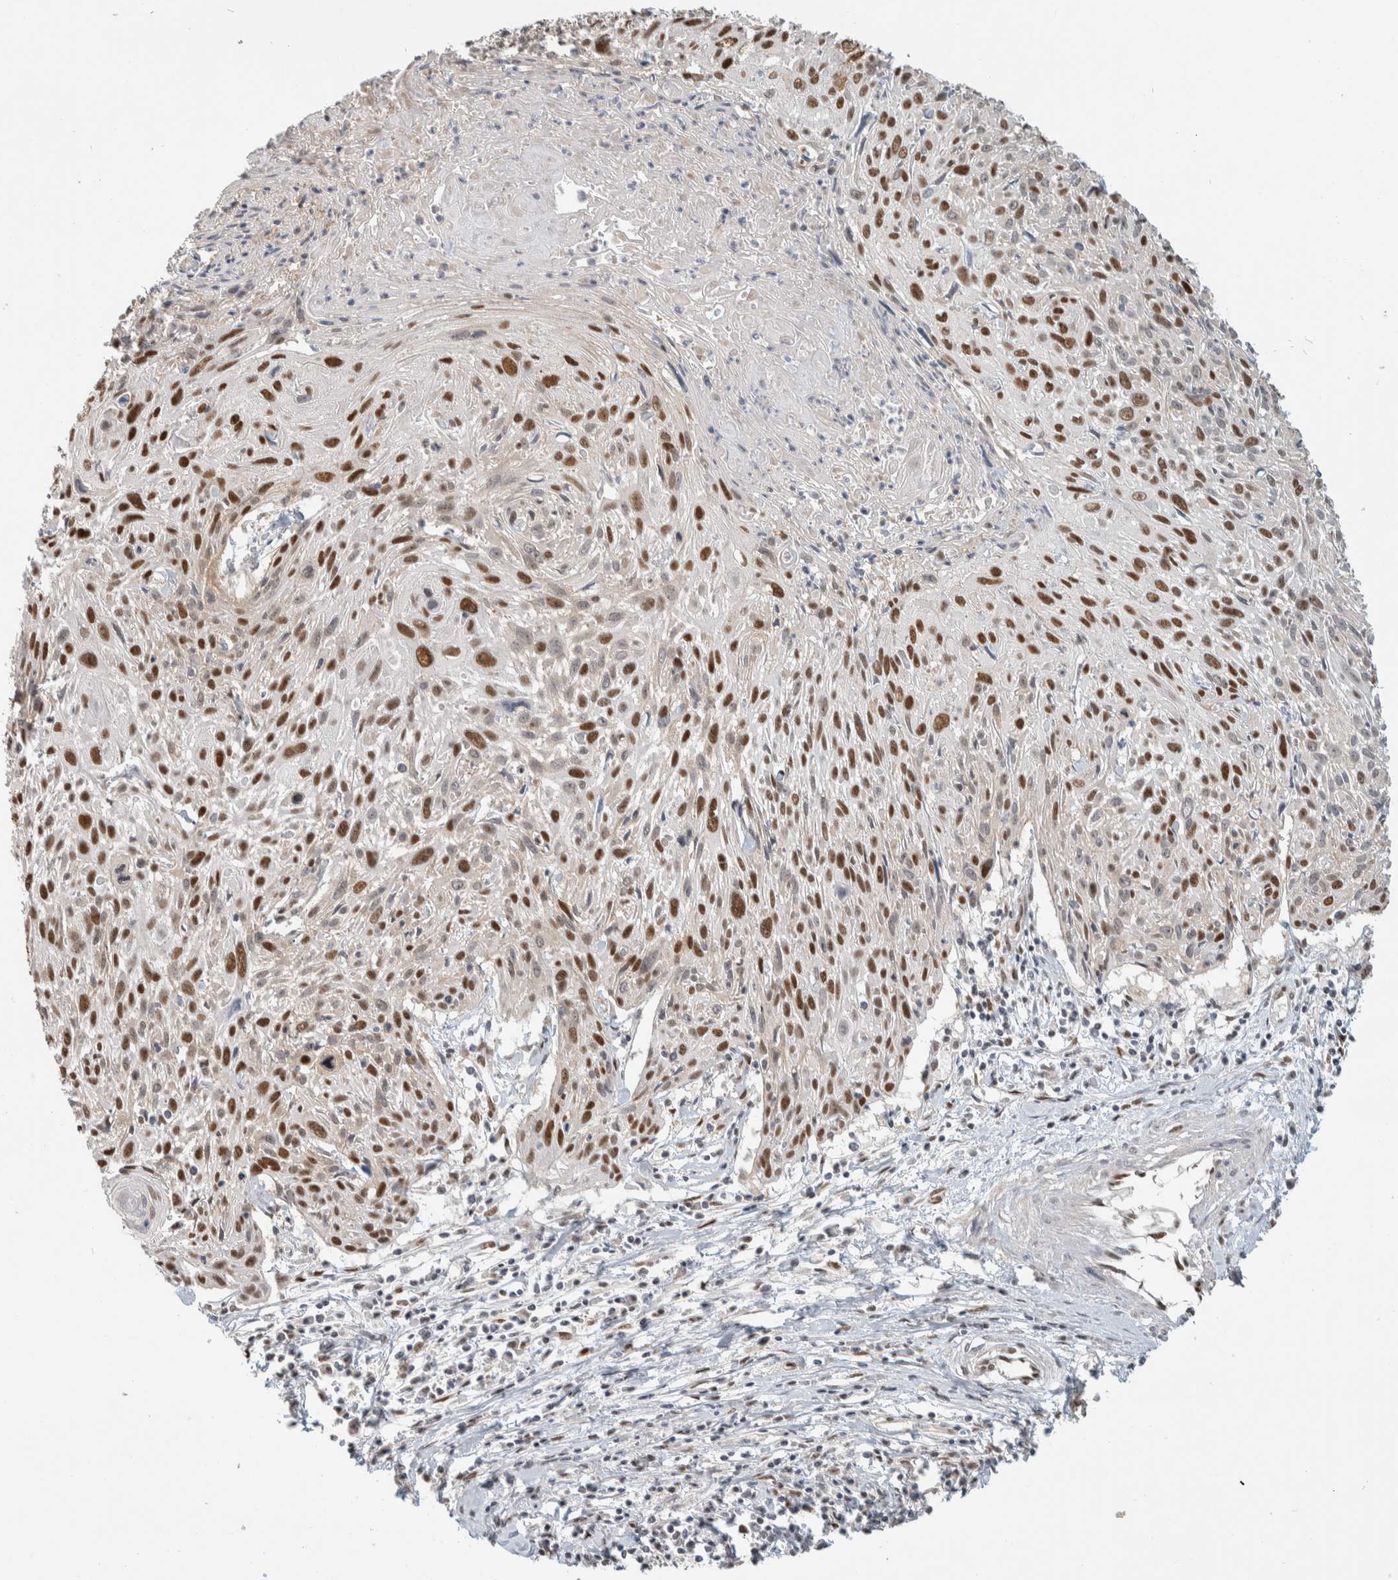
{"staining": {"intensity": "moderate", "quantity": ">75%", "location": "nuclear"}, "tissue": "cervical cancer", "cell_type": "Tumor cells", "image_type": "cancer", "snomed": [{"axis": "morphology", "description": "Squamous cell carcinoma, NOS"}, {"axis": "topography", "description": "Cervix"}], "caption": "Protein expression analysis of human cervical cancer (squamous cell carcinoma) reveals moderate nuclear expression in about >75% of tumor cells.", "gene": "PUS7", "patient": {"sex": "female", "age": 51}}